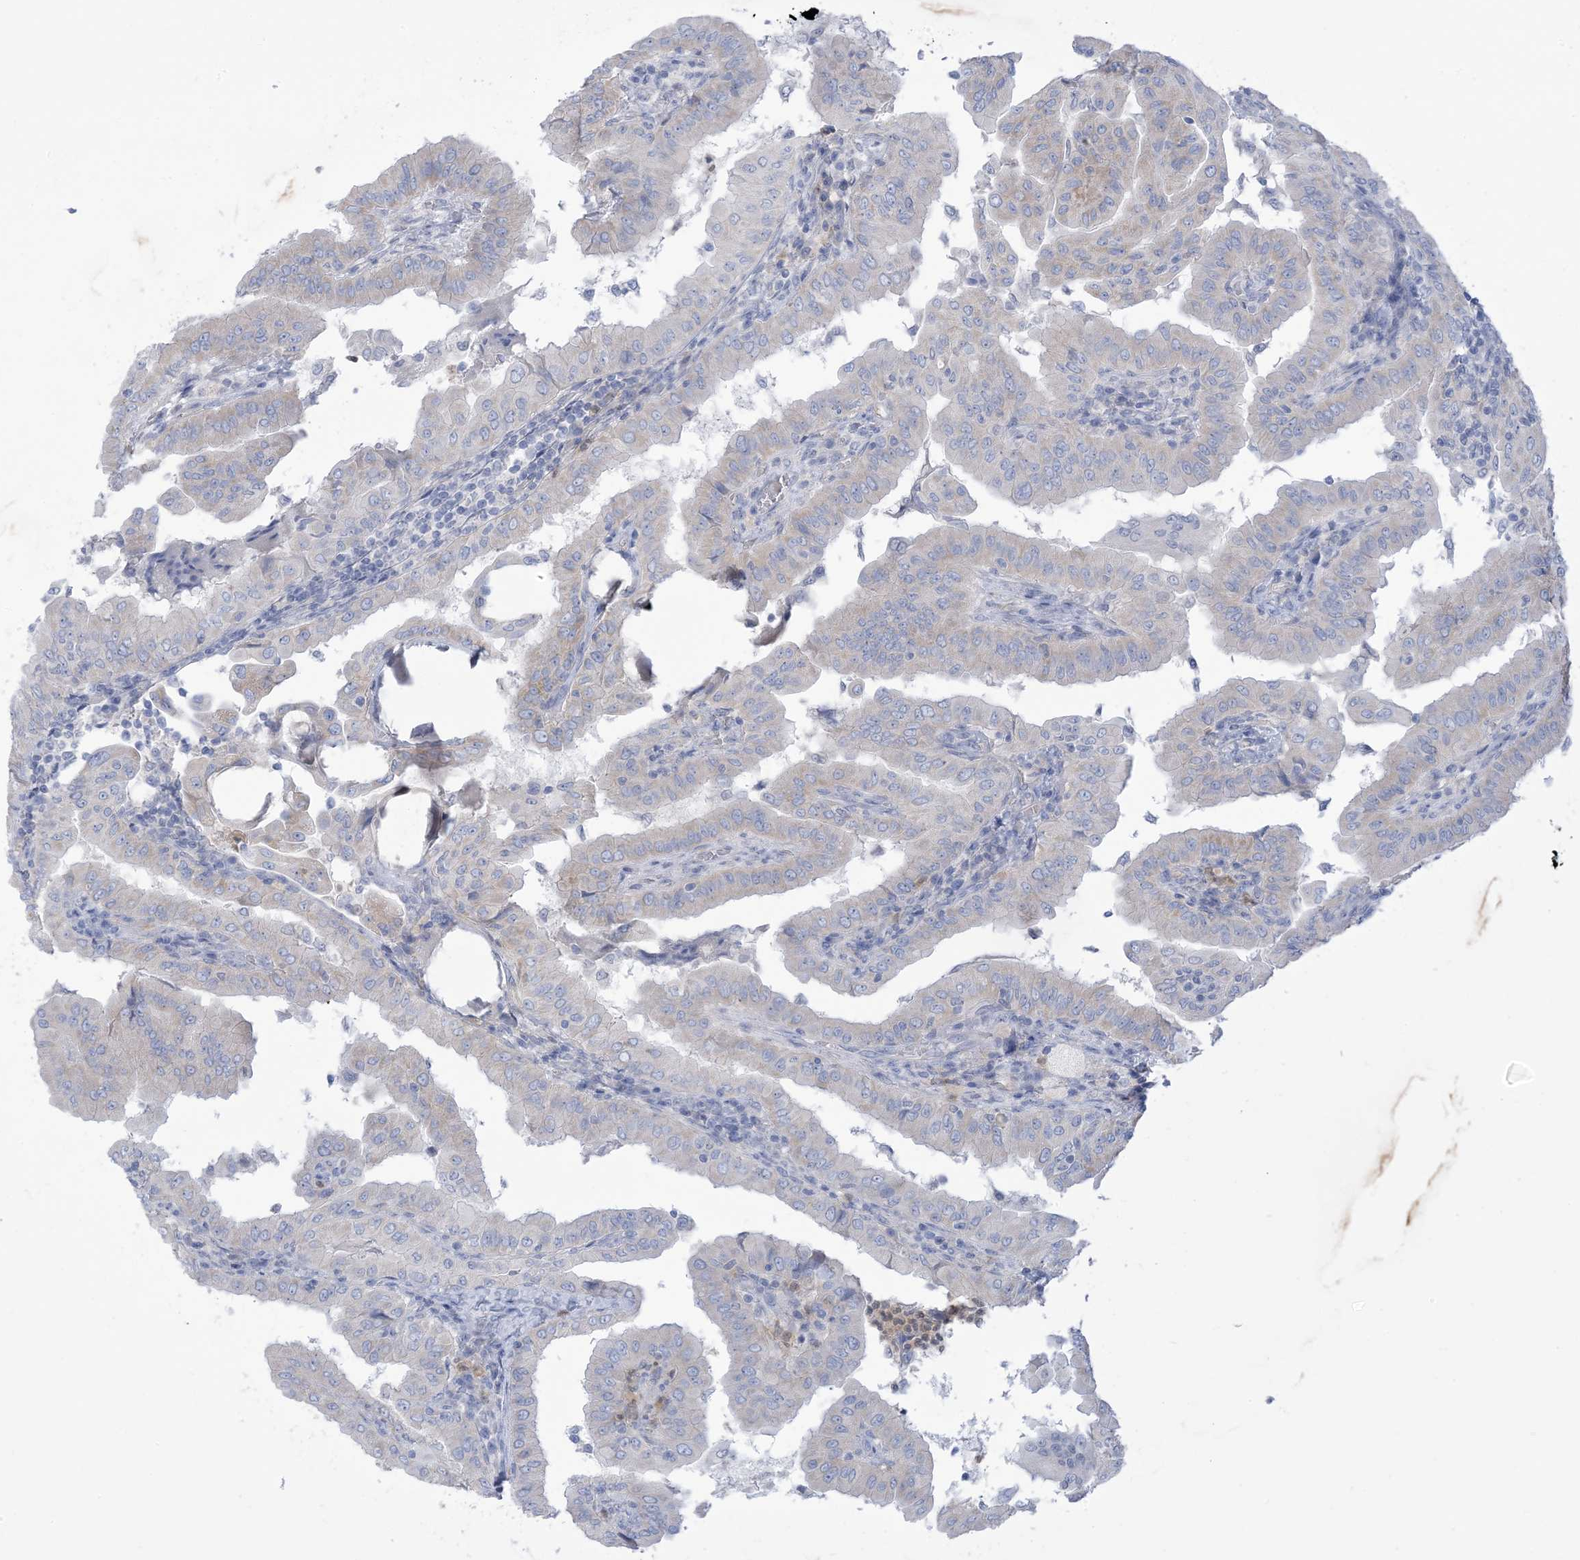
{"staining": {"intensity": "negative", "quantity": "none", "location": "none"}, "tissue": "thyroid cancer", "cell_type": "Tumor cells", "image_type": "cancer", "snomed": [{"axis": "morphology", "description": "Papillary adenocarcinoma, NOS"}, {"axis": "topography", "description": "Thyroid gland"}], "caption": "Protein analysis of thyroid cancer (papillary adenocarcinoma) demonstrates no significant staining in tumor cells.", "gene": "MTHFD2L", "patient": {"sex": "male", "age": 33}}